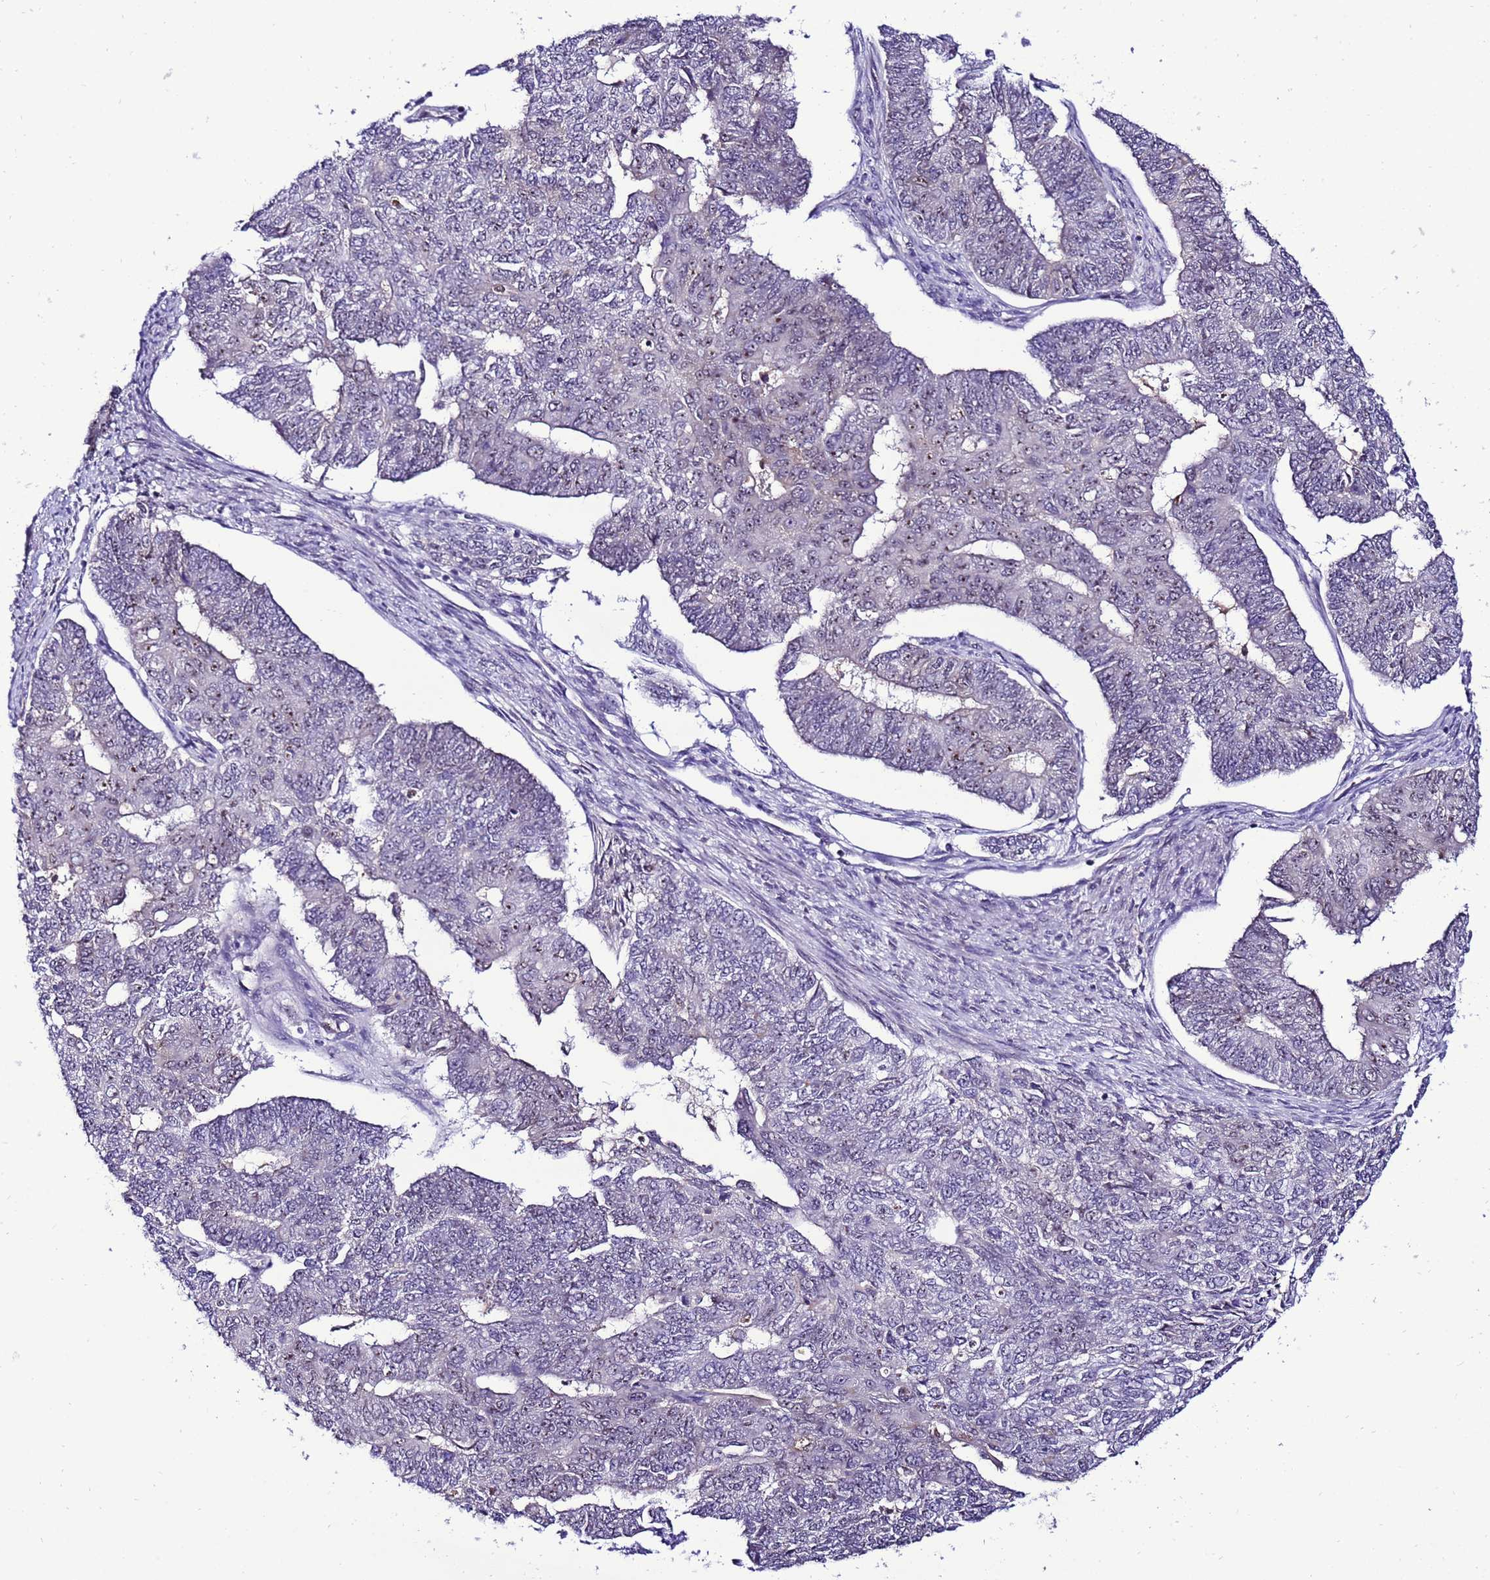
{"staining": {"intensity": "moderate", "quantity": "25%-75%", "location": "nuclear"}, "tissue": "endometrial cancer", "cell_type": "Tumor cells", "image_type": "cancer", "snomed": [{"axis": "morphology", "description": "Adenocarcinoma, NOS"}, {"axis": "topography", "description": "Endometrium"}], "caption": "Human endometrial cancer (adenocarcinoma) stained with a brown dye shows moderate nuclear positive staining in approximately 25%-75% of tumor cells.", "gene": "C19orf47", "patient": {"sex": "female", "age": 32}}